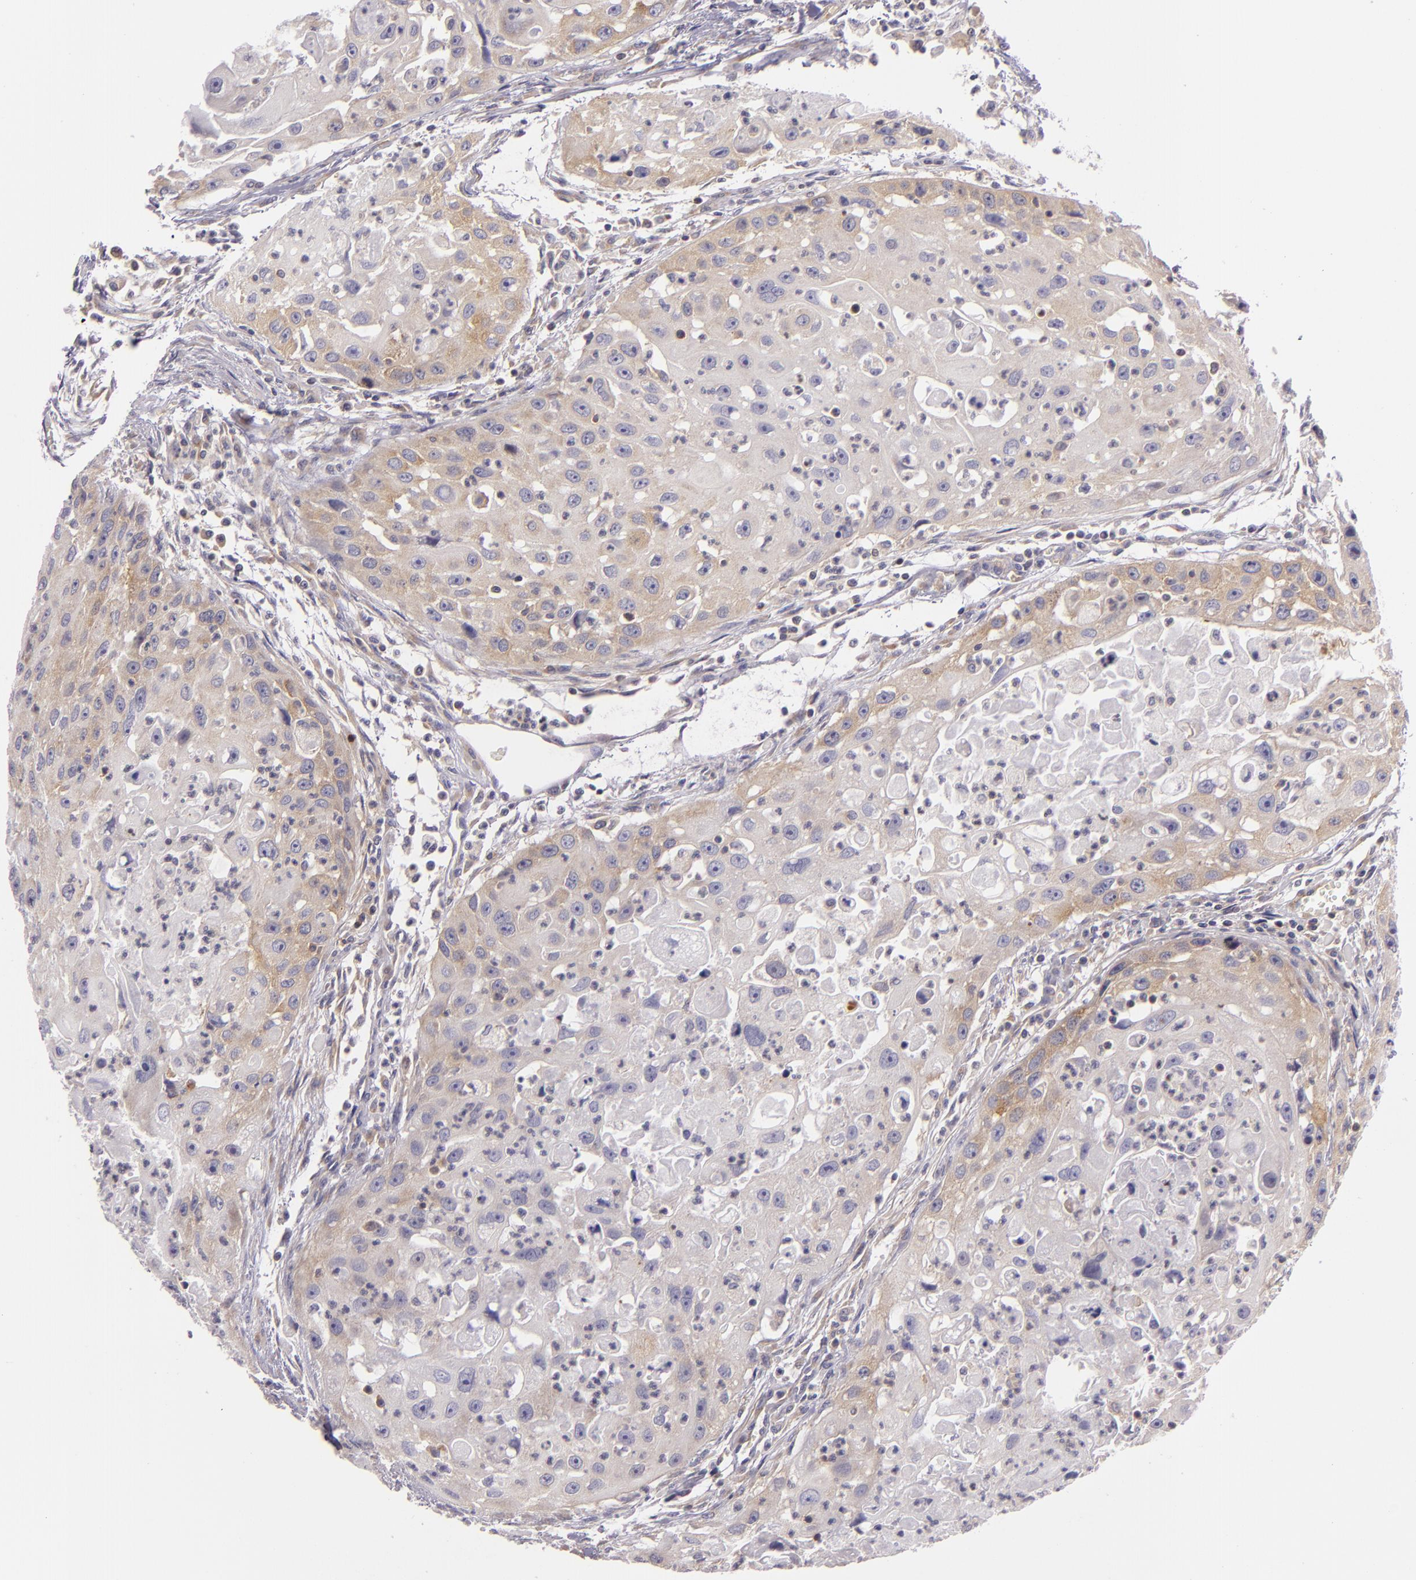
{"staining": {"intensity": "weak", "quantity": "25%-75%", "location": "cytoplasmic/membranous"}, "tissue": "head and neck cancer", "cell_type": "Tumor cells", "image_type": "cancer", "snomed": [{"axis": "morphology", "description": "Squamous cell carcinoma, NOS"}, {"axis": "topography", "description": "Head-Neck"}], "caption": "IHC (DAB (3,3'-diaminobenzidine)) staining of human squamous cell carcinoma (head and neck) shows weak cytoplasmic/membranous protein staining in about 25%-75% of tumor cells.", "gene": "UPF3B", "patient": {"sex": "male", "age": 64}}